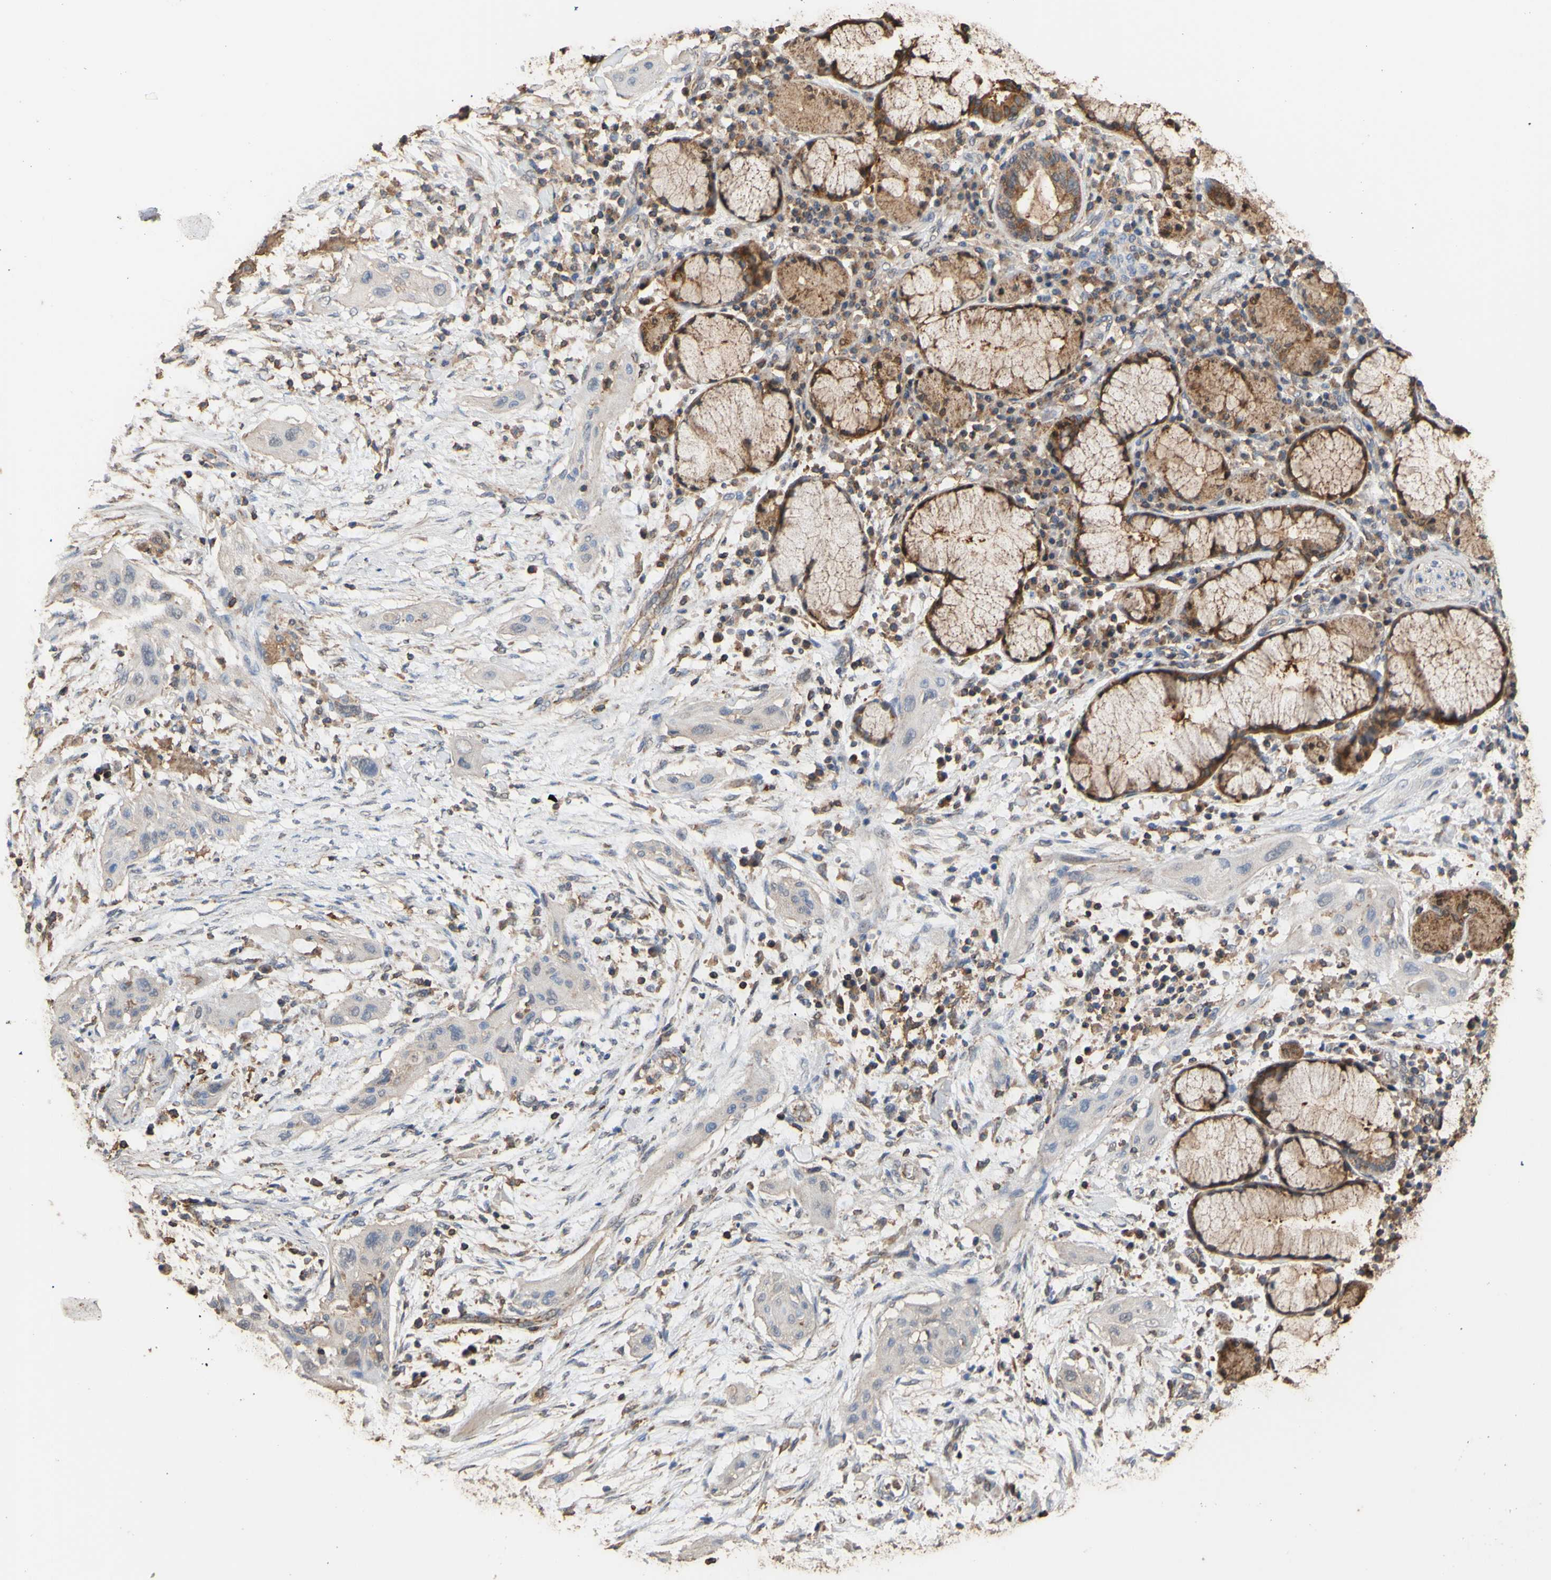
{"staining": {"intensity": "weak", "quantity": ">75%", "location": "cytoplasmic/membranous"}, "tissue": "lung cancer", "cell_type": "Tumor cells", "image_type": "cancer", "snomed": [{"axis": "morphology", "description": "Squamous cell carcinoma, NOS"}, {"axis": "topography", "description": "Lung"}], "caption": "An image of human lung cancer (squamous cell carcinoma) stained for a protein demonstrates weak cytoplasmic/membranous brown staining in tumor cells.", "gene": "ALDH9A1", "patient": {"sex": "female", "age": 47}}